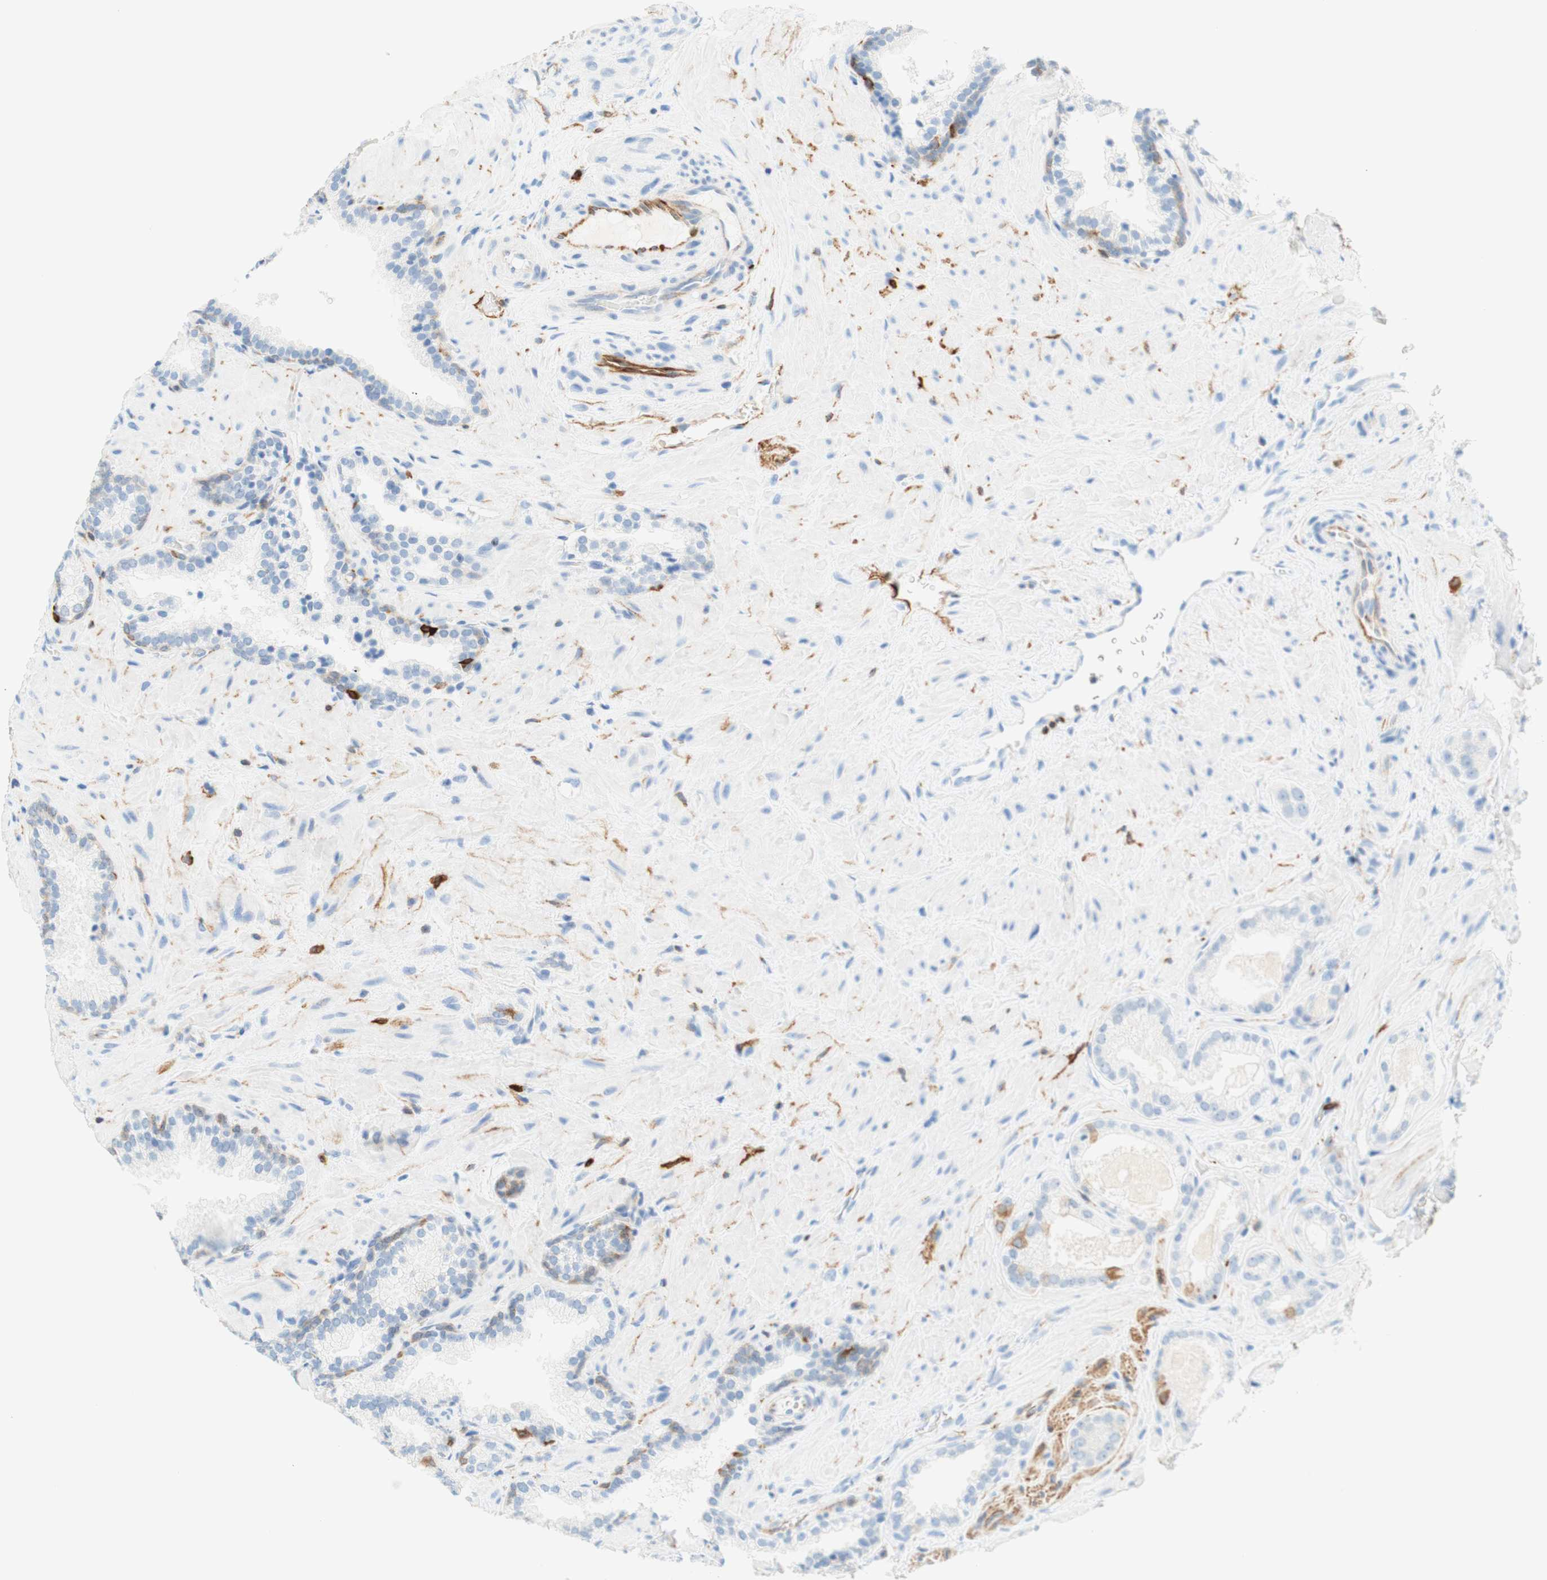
{"staining": {"intensity": "moderate", "quantity": "<25%", "location": "cytoplasmic/membranous"}, "tissue": "prostate cancer", "cell_type": "Tumor cells", "image_type": "cancer", "snomed": [{"axis": "morphology", "description": "Adenocarcinoma, High grade"}, {"axis": "topography", "description": "Prostate"}], "caption": "Tumor cells show low levels of moderate cytoplasmic/membranous positivity in approximately <25% of cells in human prostate adenocarcinoma (high-grade). The staining was performed using DAB (3,3'-diaminobenzidine), with brown indicating positive protein expression. Nuclei are stained blue with hematoxylin.", "gene": "STMN1", "patient": {"sex": "male", "age": 64}}